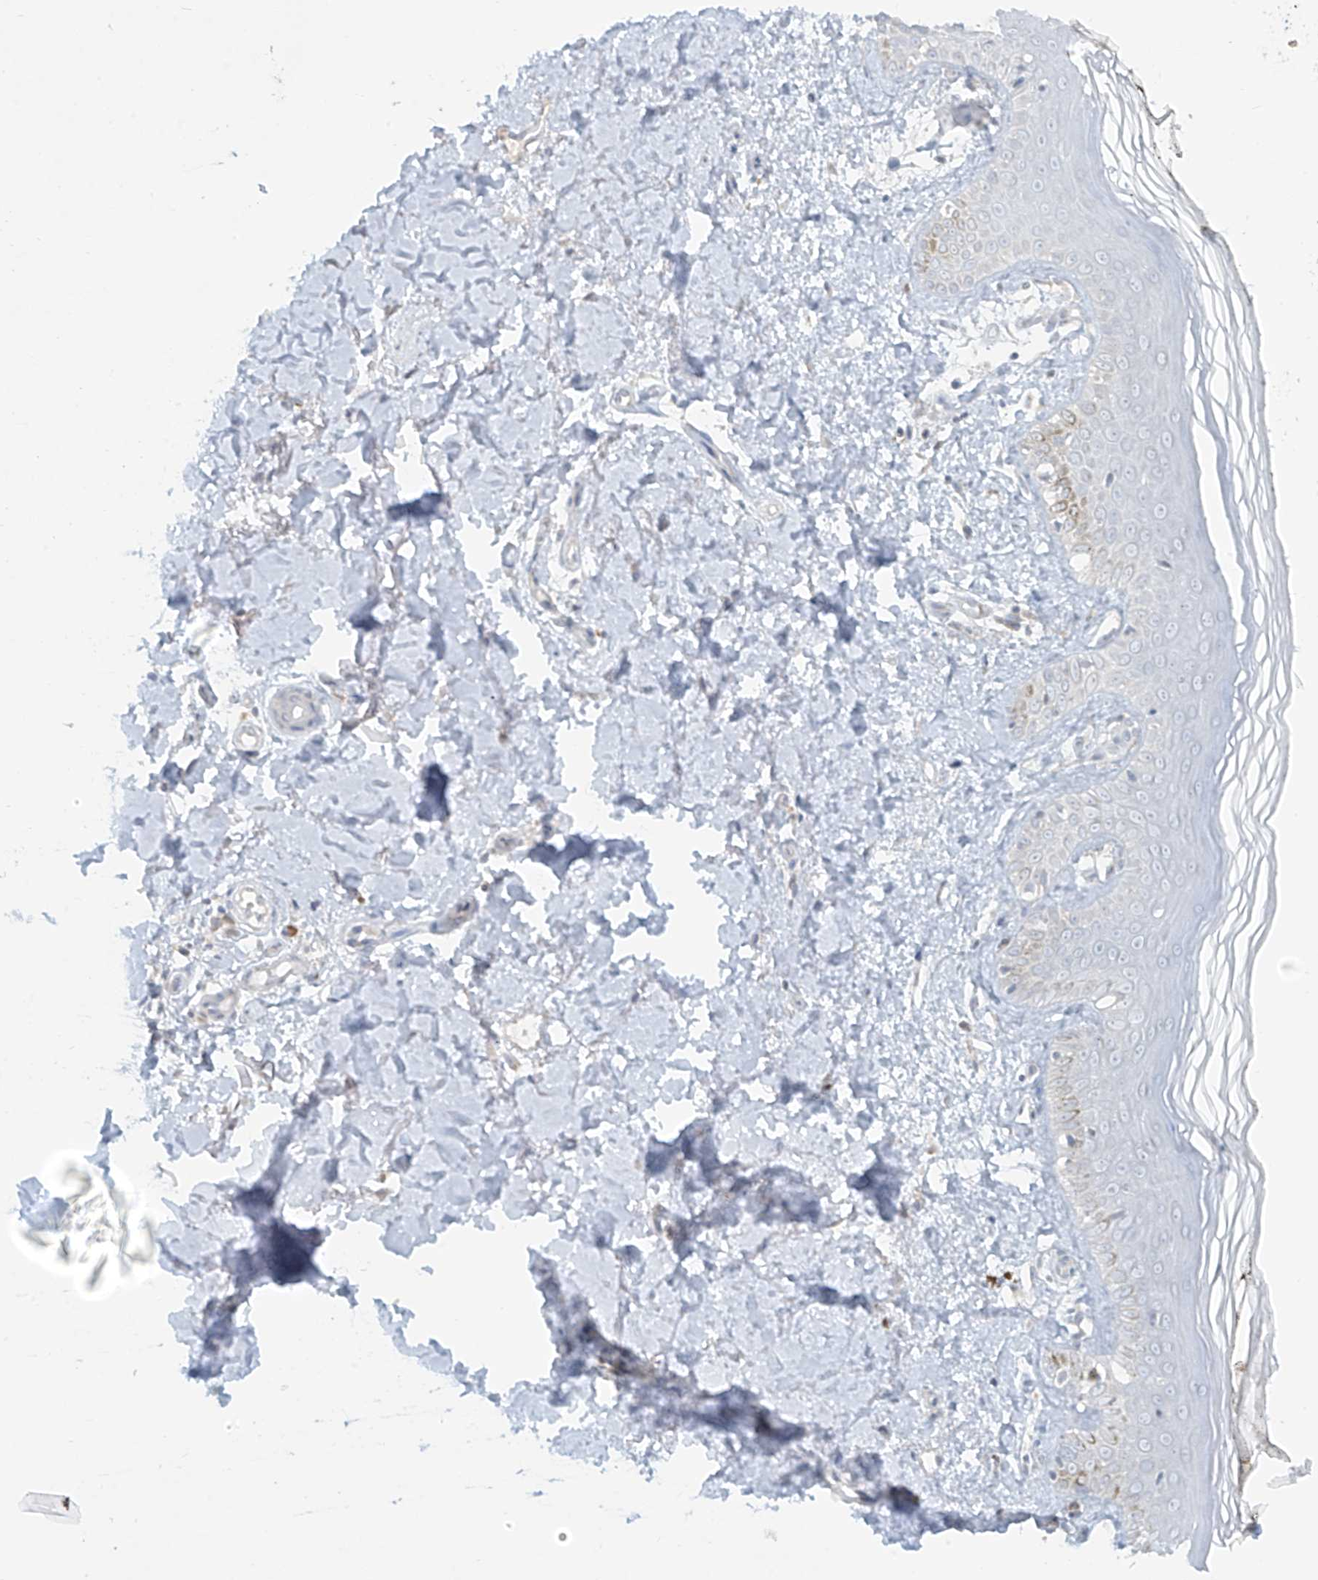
{"staining": {"intensity": "negative", "quantity": "none", "location": "none"}, "tissue": "skin", "cell_type": "Fibroblasts", "image_type": "normal", "snomed": [{"axis": "morphology", "description": "Normal tissue, NOS"}, {"axis": "topography", "description": "Skin"}], "caption": "The image demonstrates no staining of fibroblasts in normal skin. (Immunohistochemistry (ihc), brightfield microscopy, high magnification).", "gene": "C2orf42", "patient": {"sex": "female", "age": 64}}